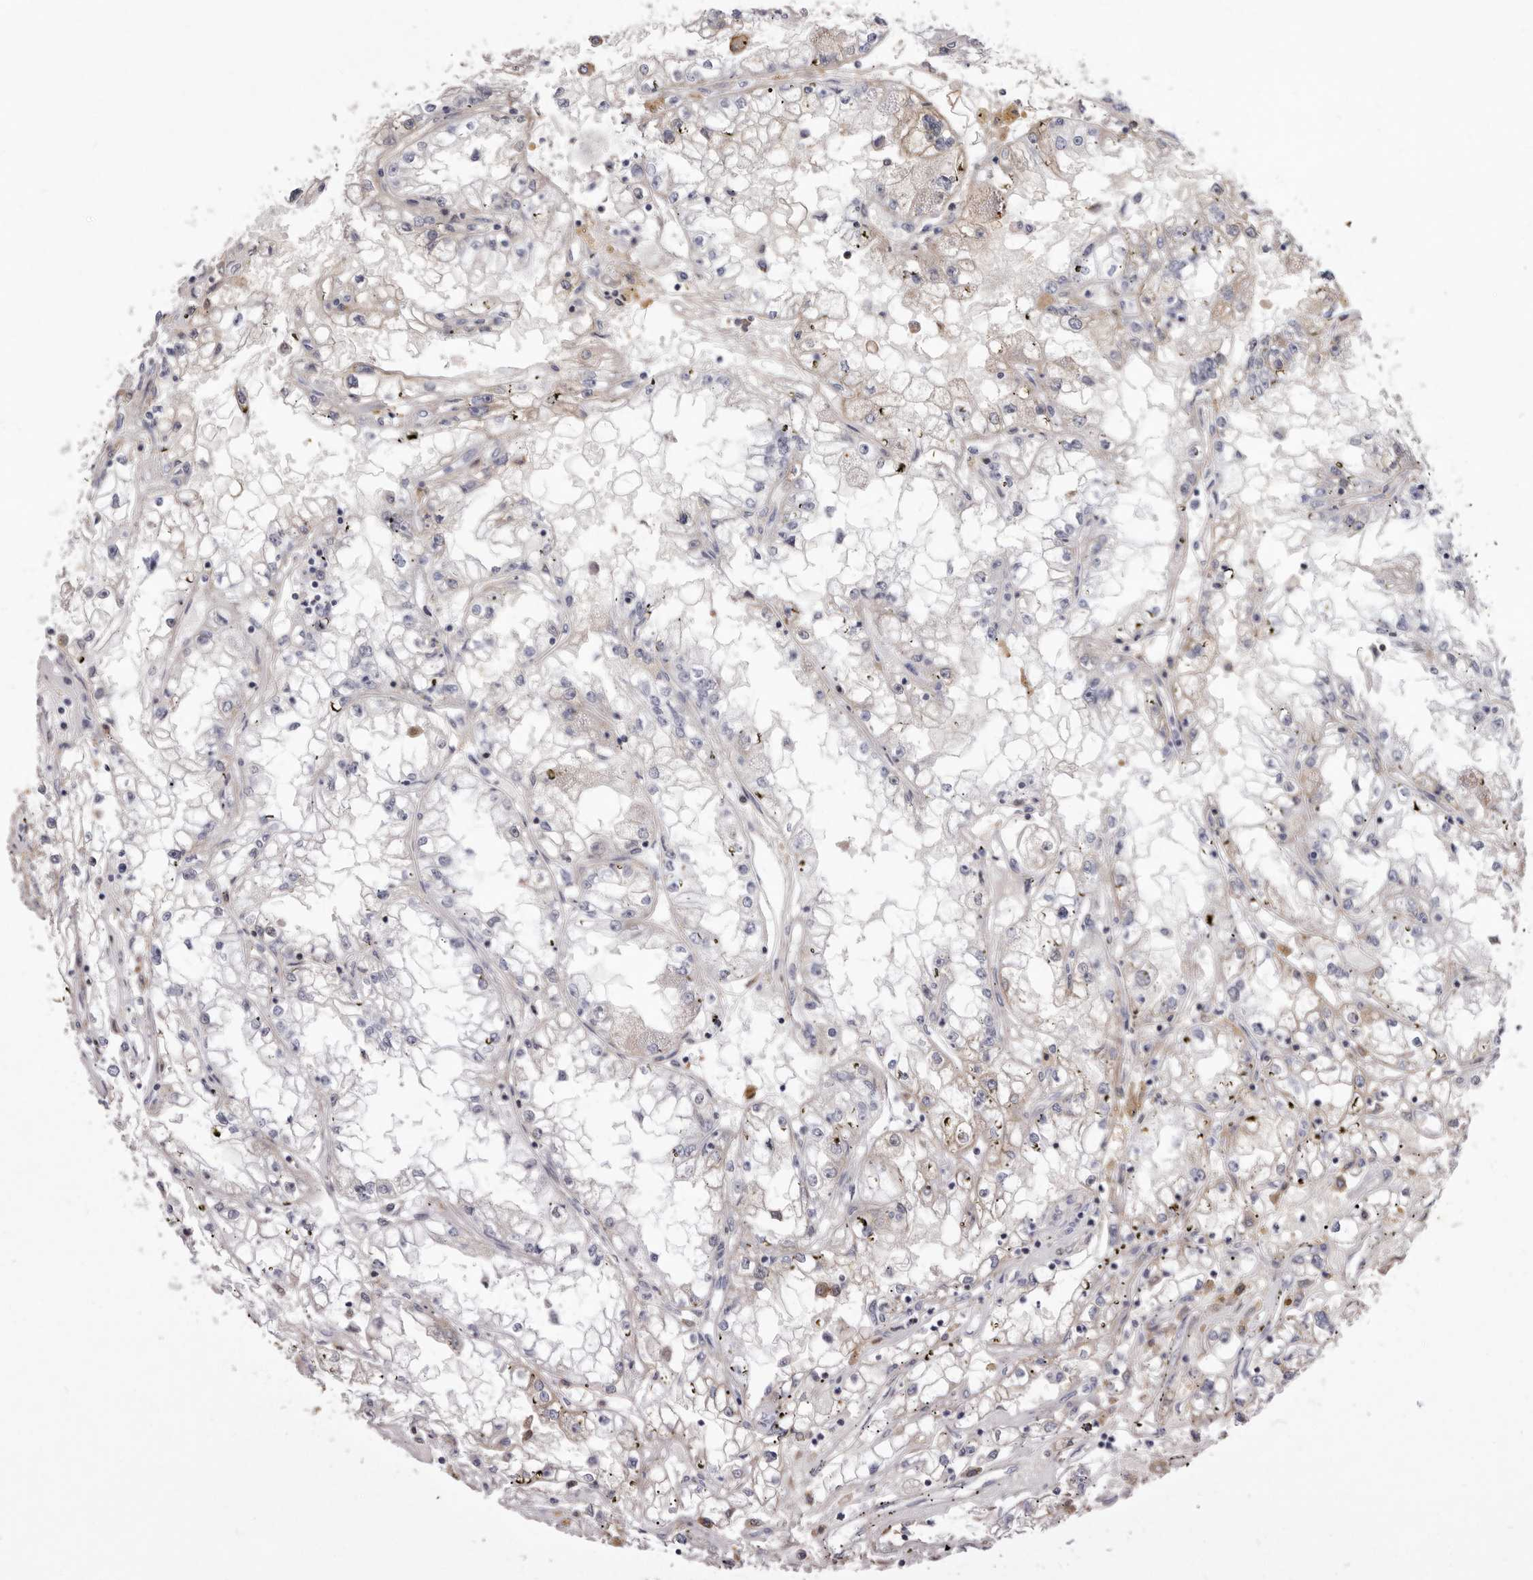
{"staining": {"intensity": "negative", "quantity": "none", "location": "none"}, "tissue": "renal cancer", "cell_type": "Tumor cells", "image_type": "cancer", "snomed": [{"axis": "morphology", "description": "Adenocarcinoma, NOS"}, {"axis": "topography", "description": "Kidney"}], "caption": "Histopathology image shows no protein staining in tumor cells of renal cancer (adenocarcinoma) tissue.", "gene": "NUBPL", "patient": {"sex": "male", "age": 56}}